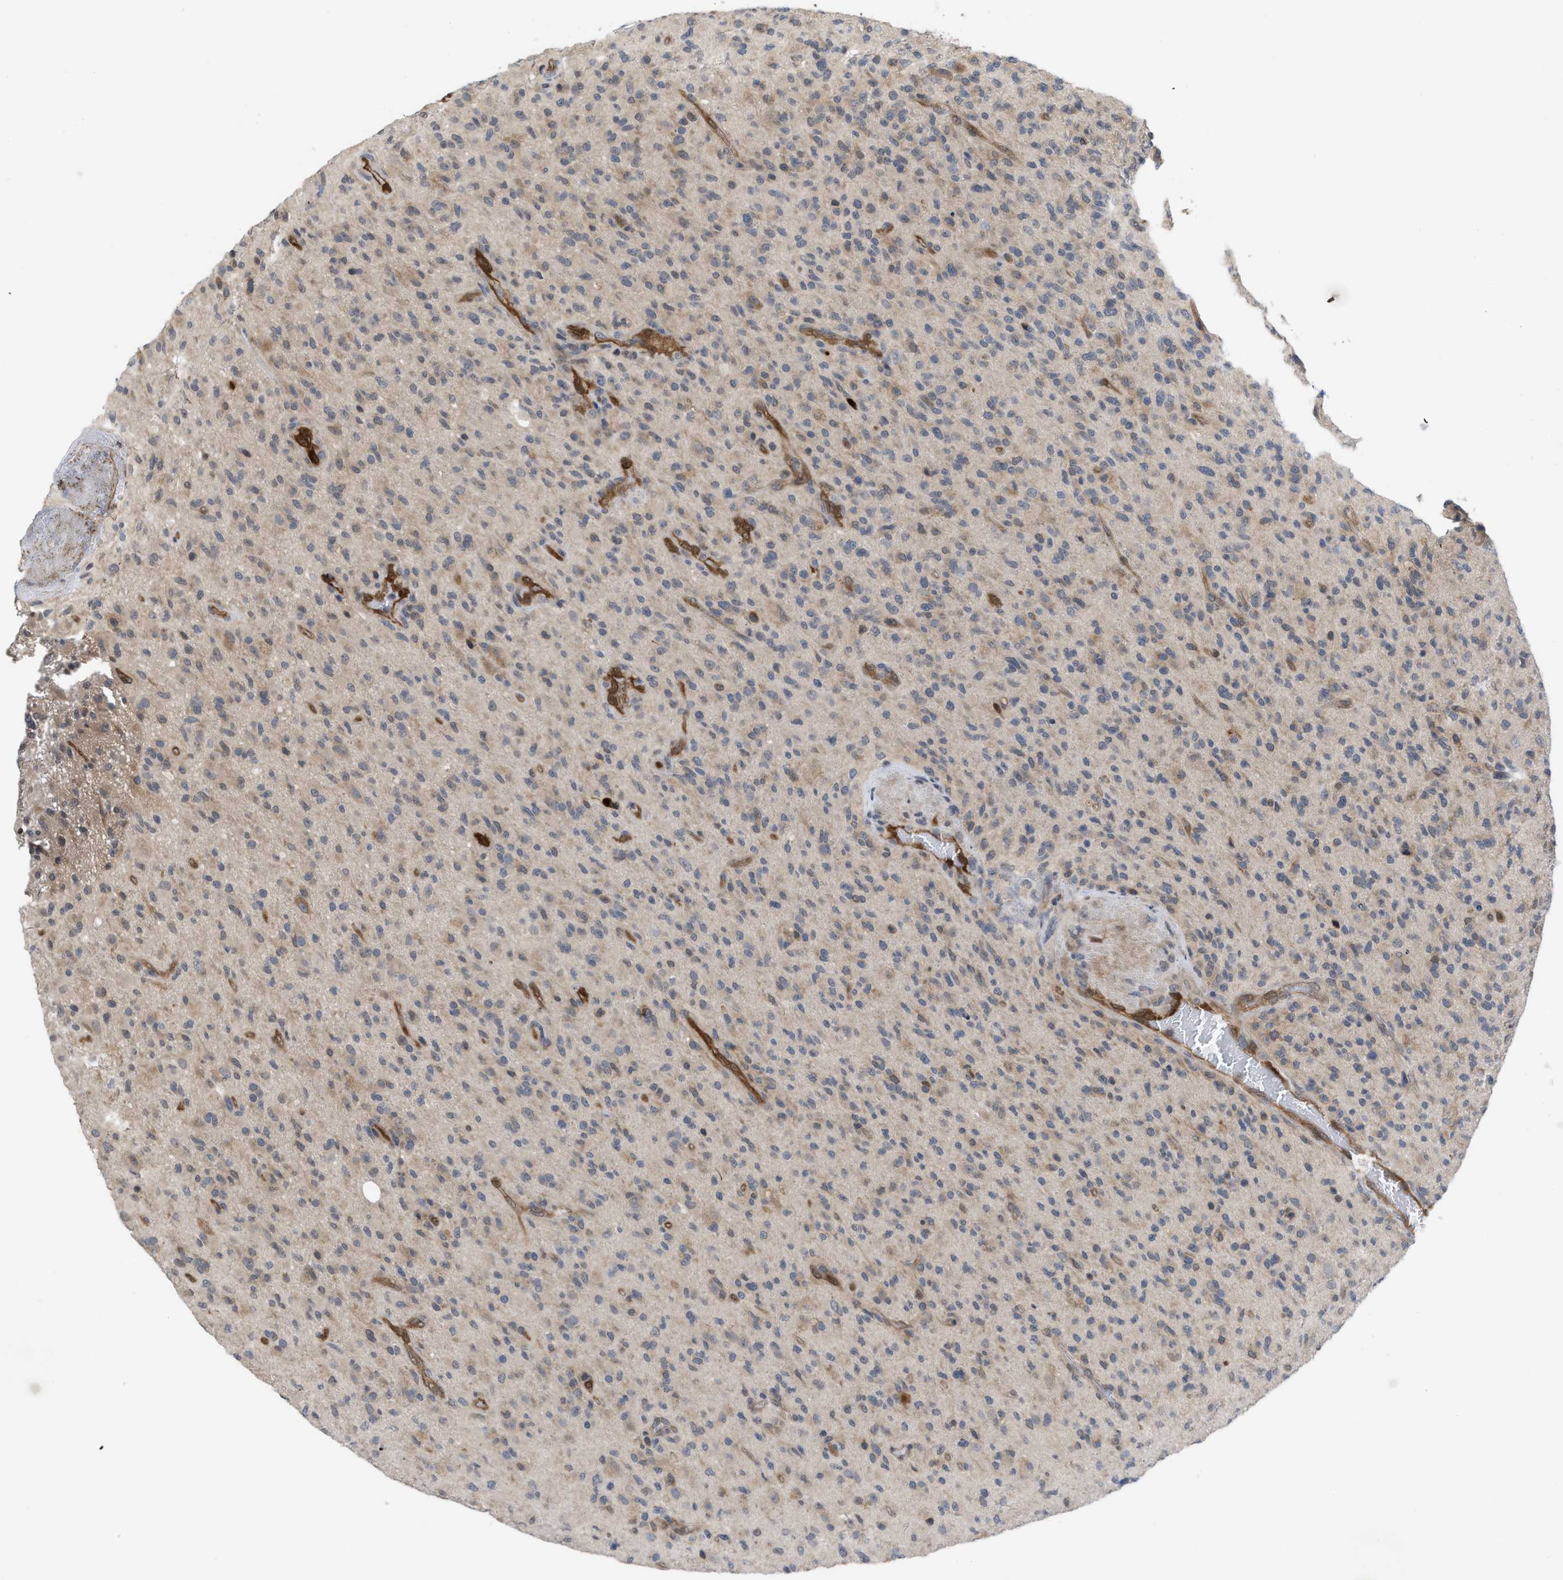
{"staining": {"intensity": "weak", "quantity": ">75%", "location": "cytoplasmic/membranous"}, "tissue": "glioma", "cell_type": "Tumor cells", "image_type": "cancer", "snomed": [{"axis": "morphology", "description": "Glioma, malignant, High grade"}, {"axis": "topography", "description": "Brain"}], "caption": "Human high-grade glioma (malignant) stained with a protein marker demonstrates weak staining in tumor cells.", "gene": "LDAF1", "patient": {"sex": "male", "age": 71}}